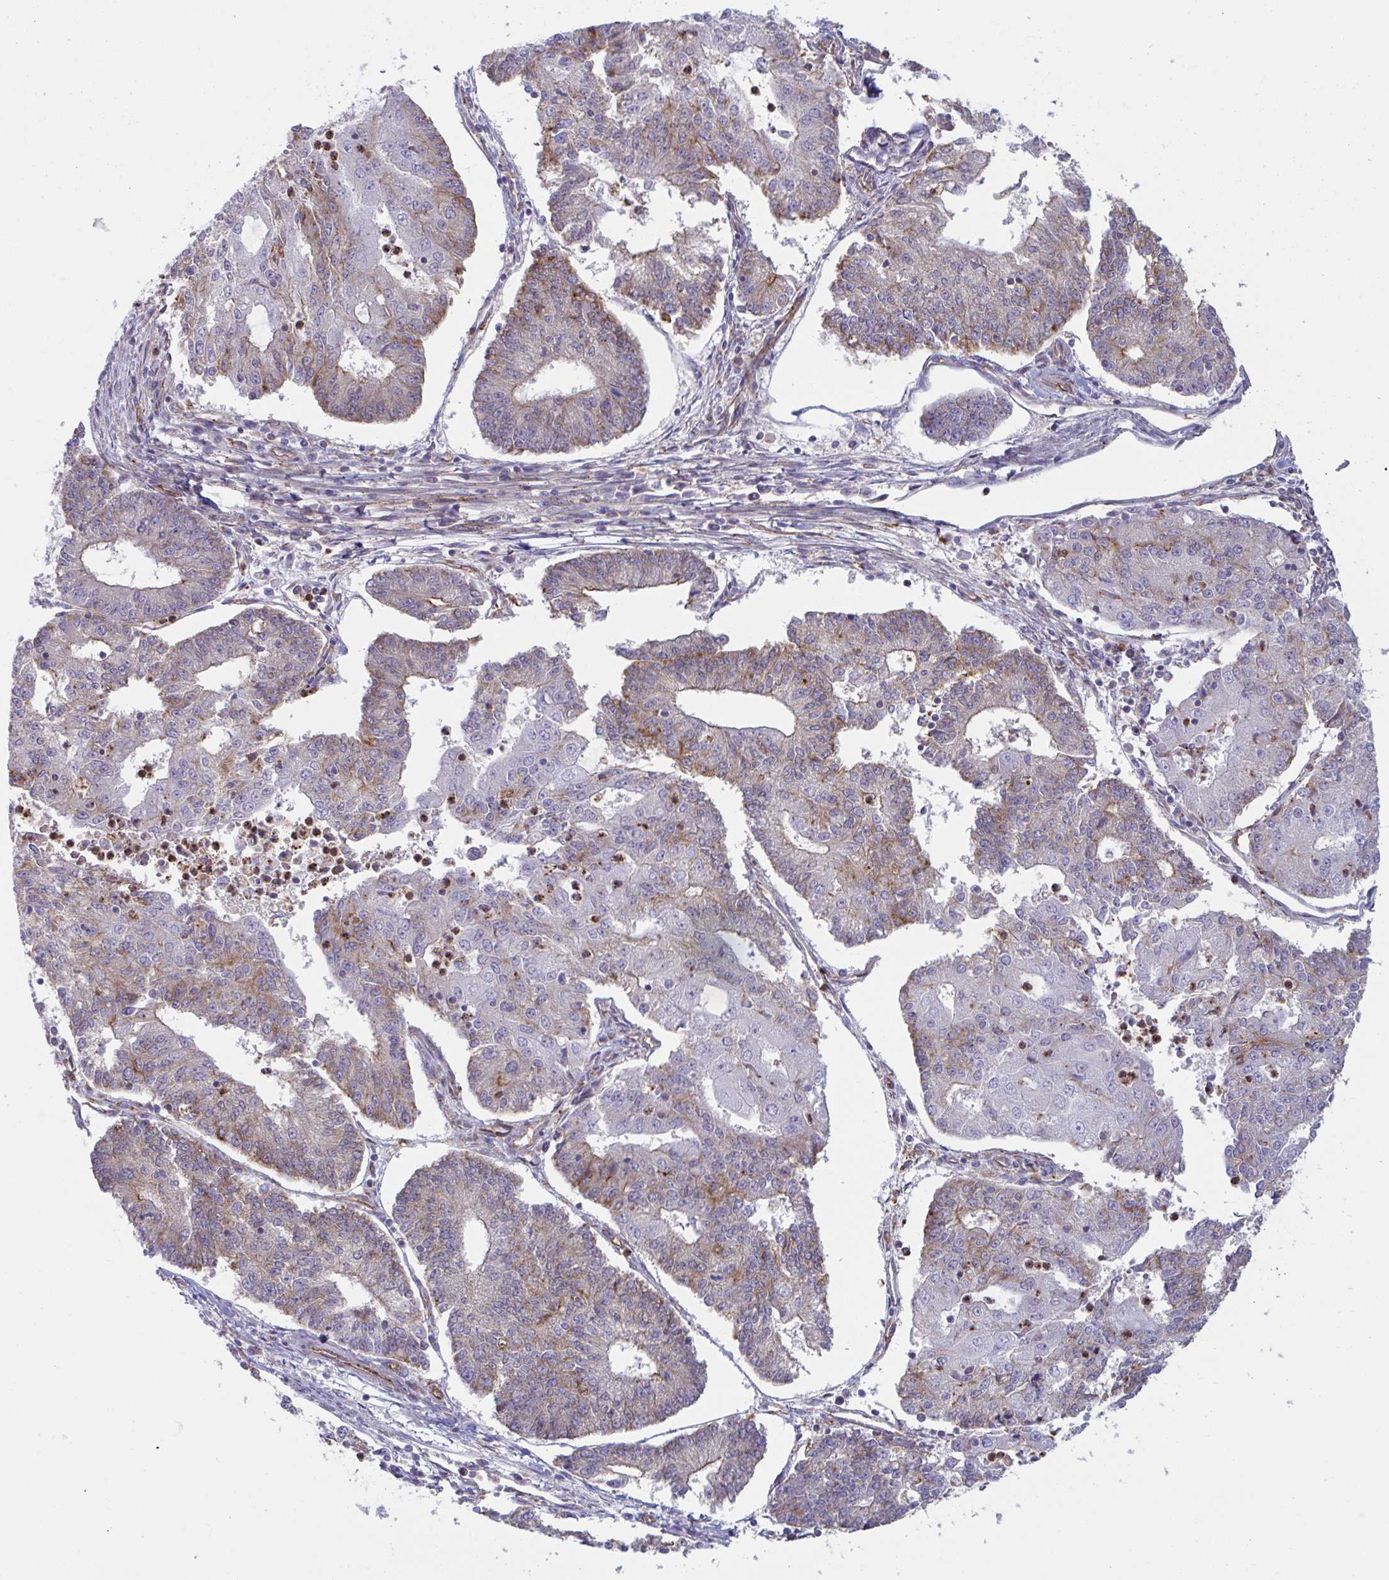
{"staining": {"intensity": "weak", "quantity": "25%-75%", "location": "cytoplasmic/membranous"}, "tissue": "endometrial cancer", "cell_type": "Tumor cells", "image_type": "cancer", "snomed": [{"axis": "morphology", "description": "Adenocarcinoma, NOS"}, {"axis": "topography", "description": "Endometrium"}], "caption": "The histopathology image exhibits a brown stain indicating the presence of a protein in the cytoplasmic/membranous of tumor cells in adenocarcinoma (endometrial).", "gene": "SLC9A6", "patient": {"sex": "female", "age": 56}}